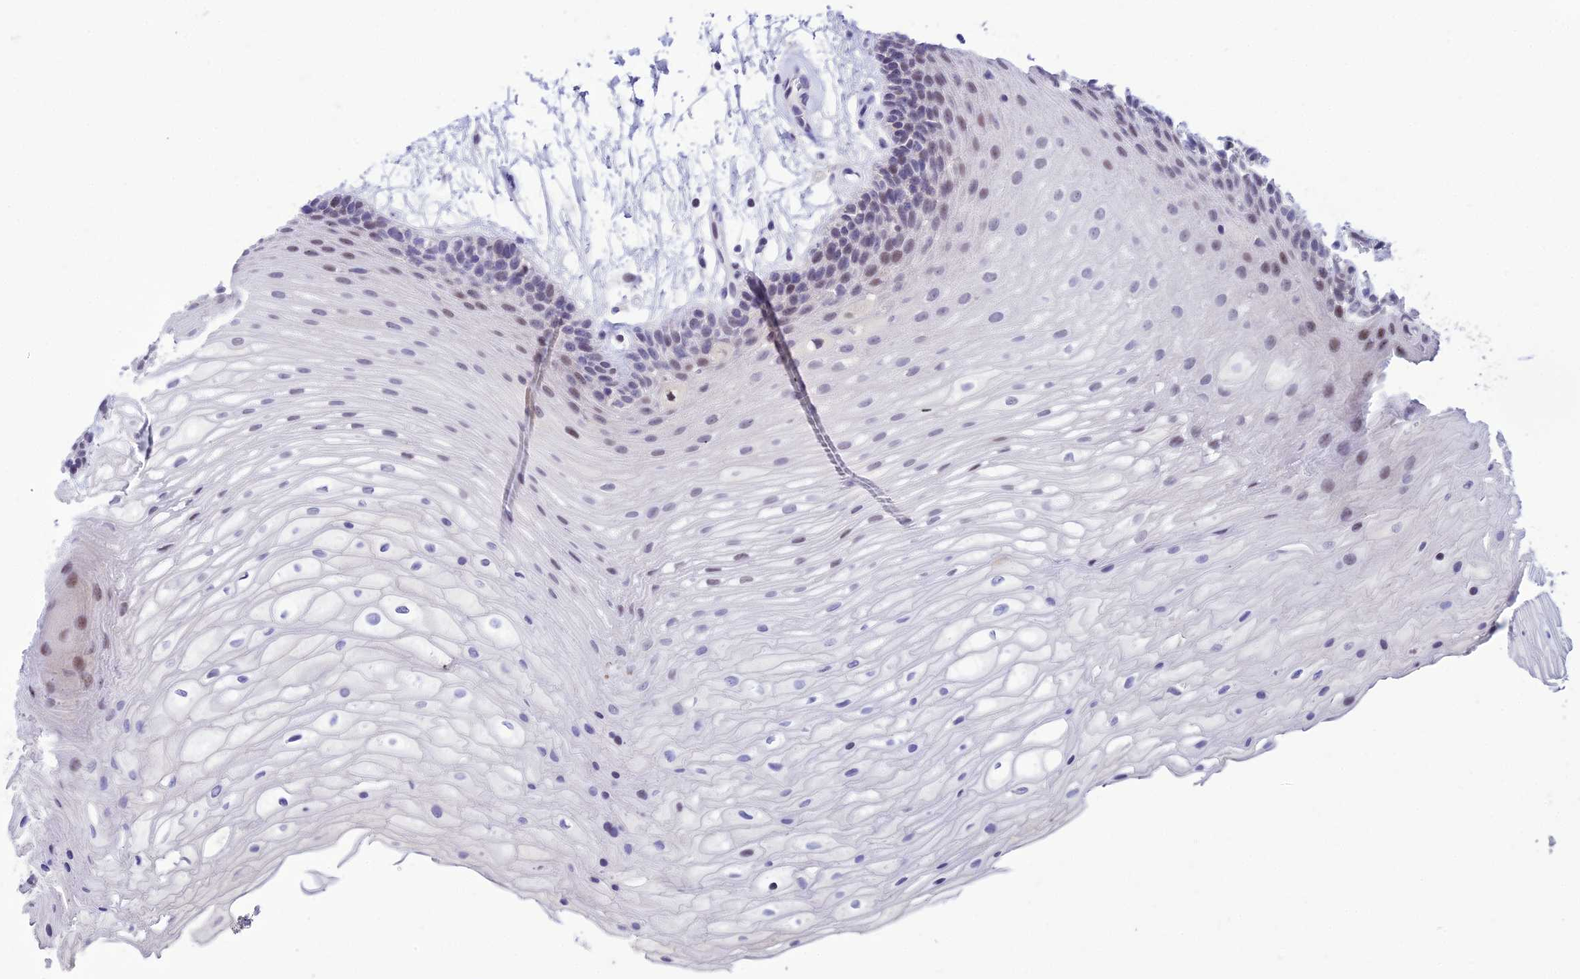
{"staining": {"intensity": "weak", "quantity": "<25%", "location": "nuclear"}, "tissue": "oral mucosa", "cell_type": "Squamous epithelial cells", "image_type": "normal", "snomed": [{"axis": "morphology", "description": "Normal tissue, NOS"}, {"axis": "topography", "description": "Oral tissue"}], "caption": "This is an IHC histopathology image of unremarkable human oral mucosa. There is no expression in squamous epithelial cells.", "gene": "MFSD2B", "patient": {"sex": "female", "age": 80}}